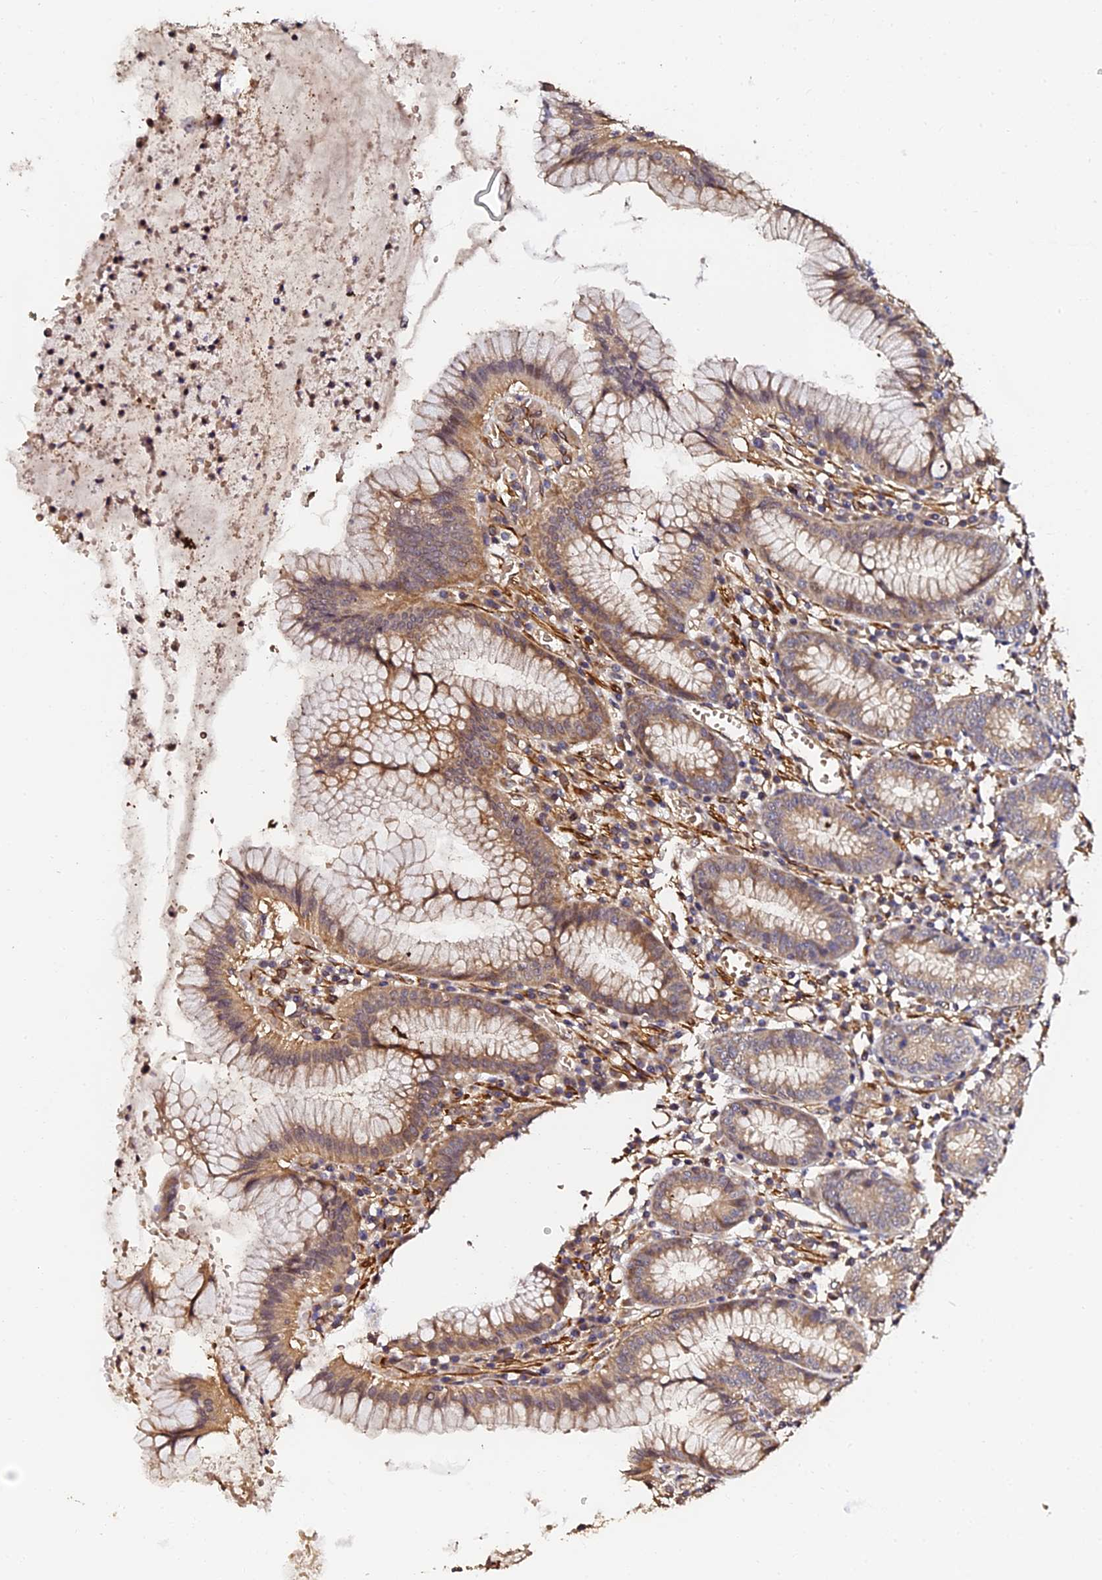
{"staining": {"intensity": "moderate", "quantity": ">75%", "location": "cytoplasmic/membranous"}, "tissue": "stomach", "cell_type": "Glandular cells", "image_type": "normal", "snomed": [{"axis": "morphology", "description": "Normal tissue, NOS"}, {"axis": "topography", "description": "Stomach"}], "caption": "Protein staining shows moderate cytoplasmic/membranous staining in about >75% of glandular cells in normal stomach.", "gene": "TDO2", "patient": {"sex": "male", "age": 55}}